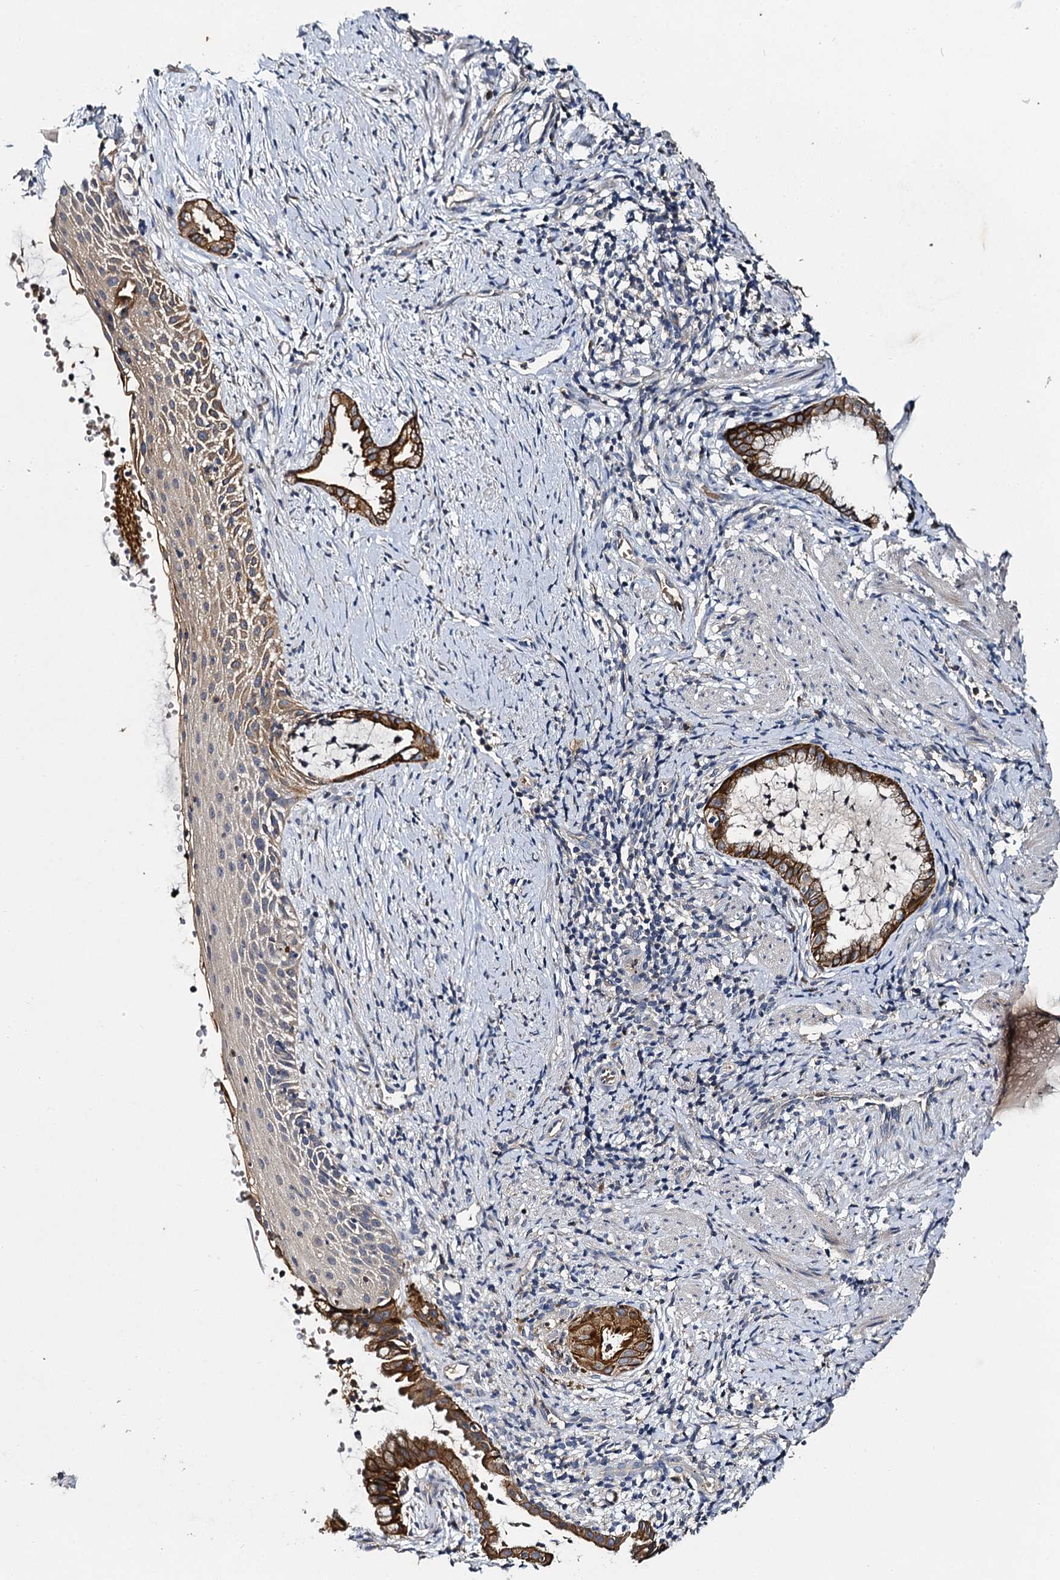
{"staining": {"intensity": "moderate", "quantity": "25%-75%", "location": "cytoplasmic/membranous"}, "tissue": "cervix", "cell_type": "Glandular cells", "image_type": "normal", "snomed": [{"axis": "morphology", "description": "Normal tissue, NOS"}, {"axis": "topography", "description": "Cervix"}], "caption": "Immunohistochemical staining of benign cervix demonstrates 25%-75% levels of moderate cytoplasmic/membranous protein staining in about 25%-75% of glandular cells. (DAB (3,3'-diaminobenzidine) IHC, brown staining for protein, blue staining for nuclei).", "gene": "SLC11A2", "patient": {"sex": "female", "age": 36}}